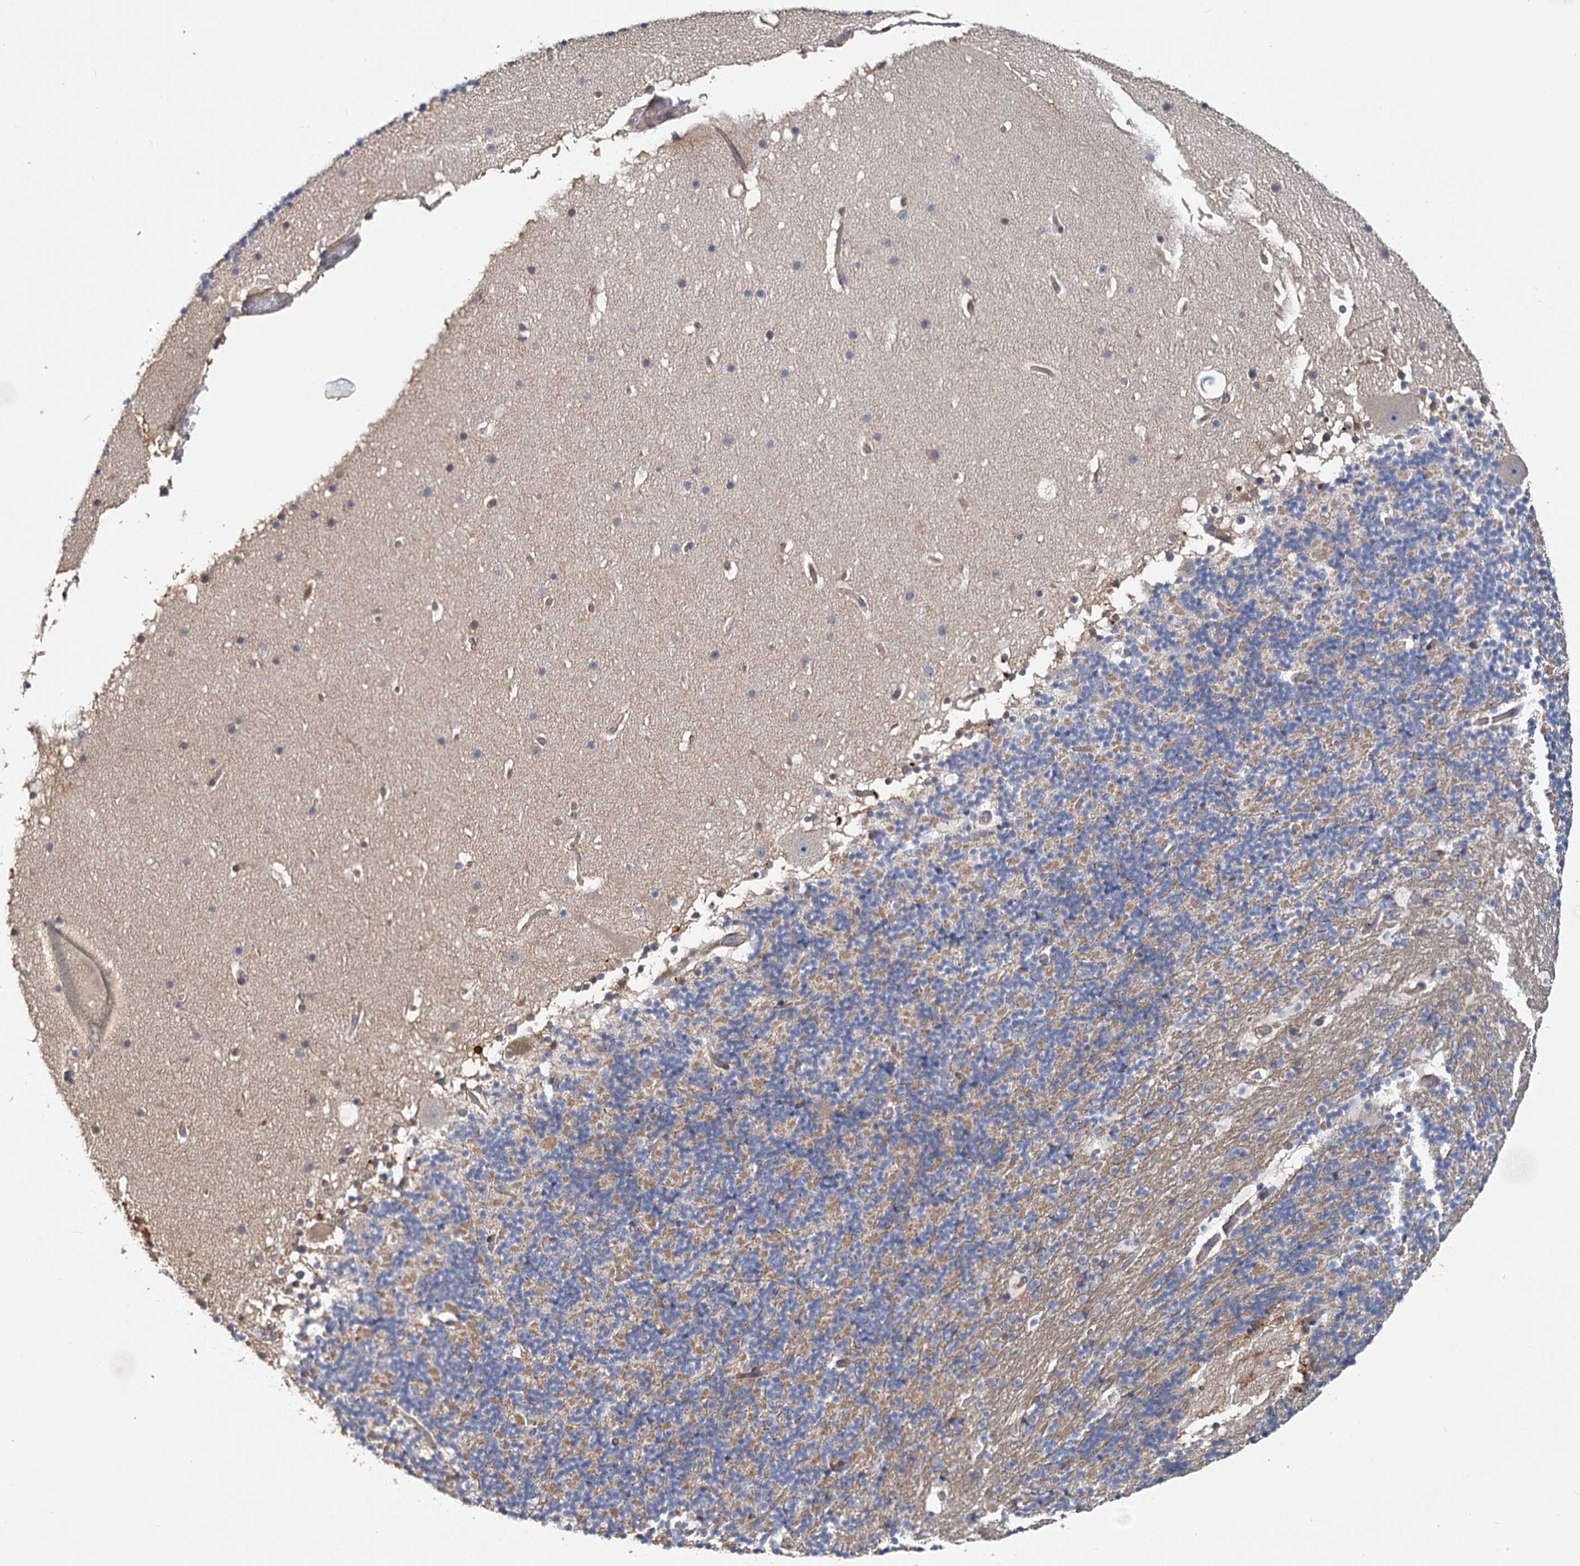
{"staining": {"intensity": "moderate", "quantity": "25%-75%", "location": "cytoplasmic/membranous"}, "tissue": "cerebellum", "cell_type": "Cells in granular layer", "image_type": "normal", "snomed": [{"axis": "morphology", "description": "Normal tissue, NOS"}, {"axis": "topography", "description": "Cerebellum"}], "caption": "Cerebellum stained with immunohistochemistry demonstrates moderate cytoplasmic/membranous staining in about 25%-75% of cells in granular layer.", "gene": "EPB41L5", "patient": {"sex": "male", "age": 57}}